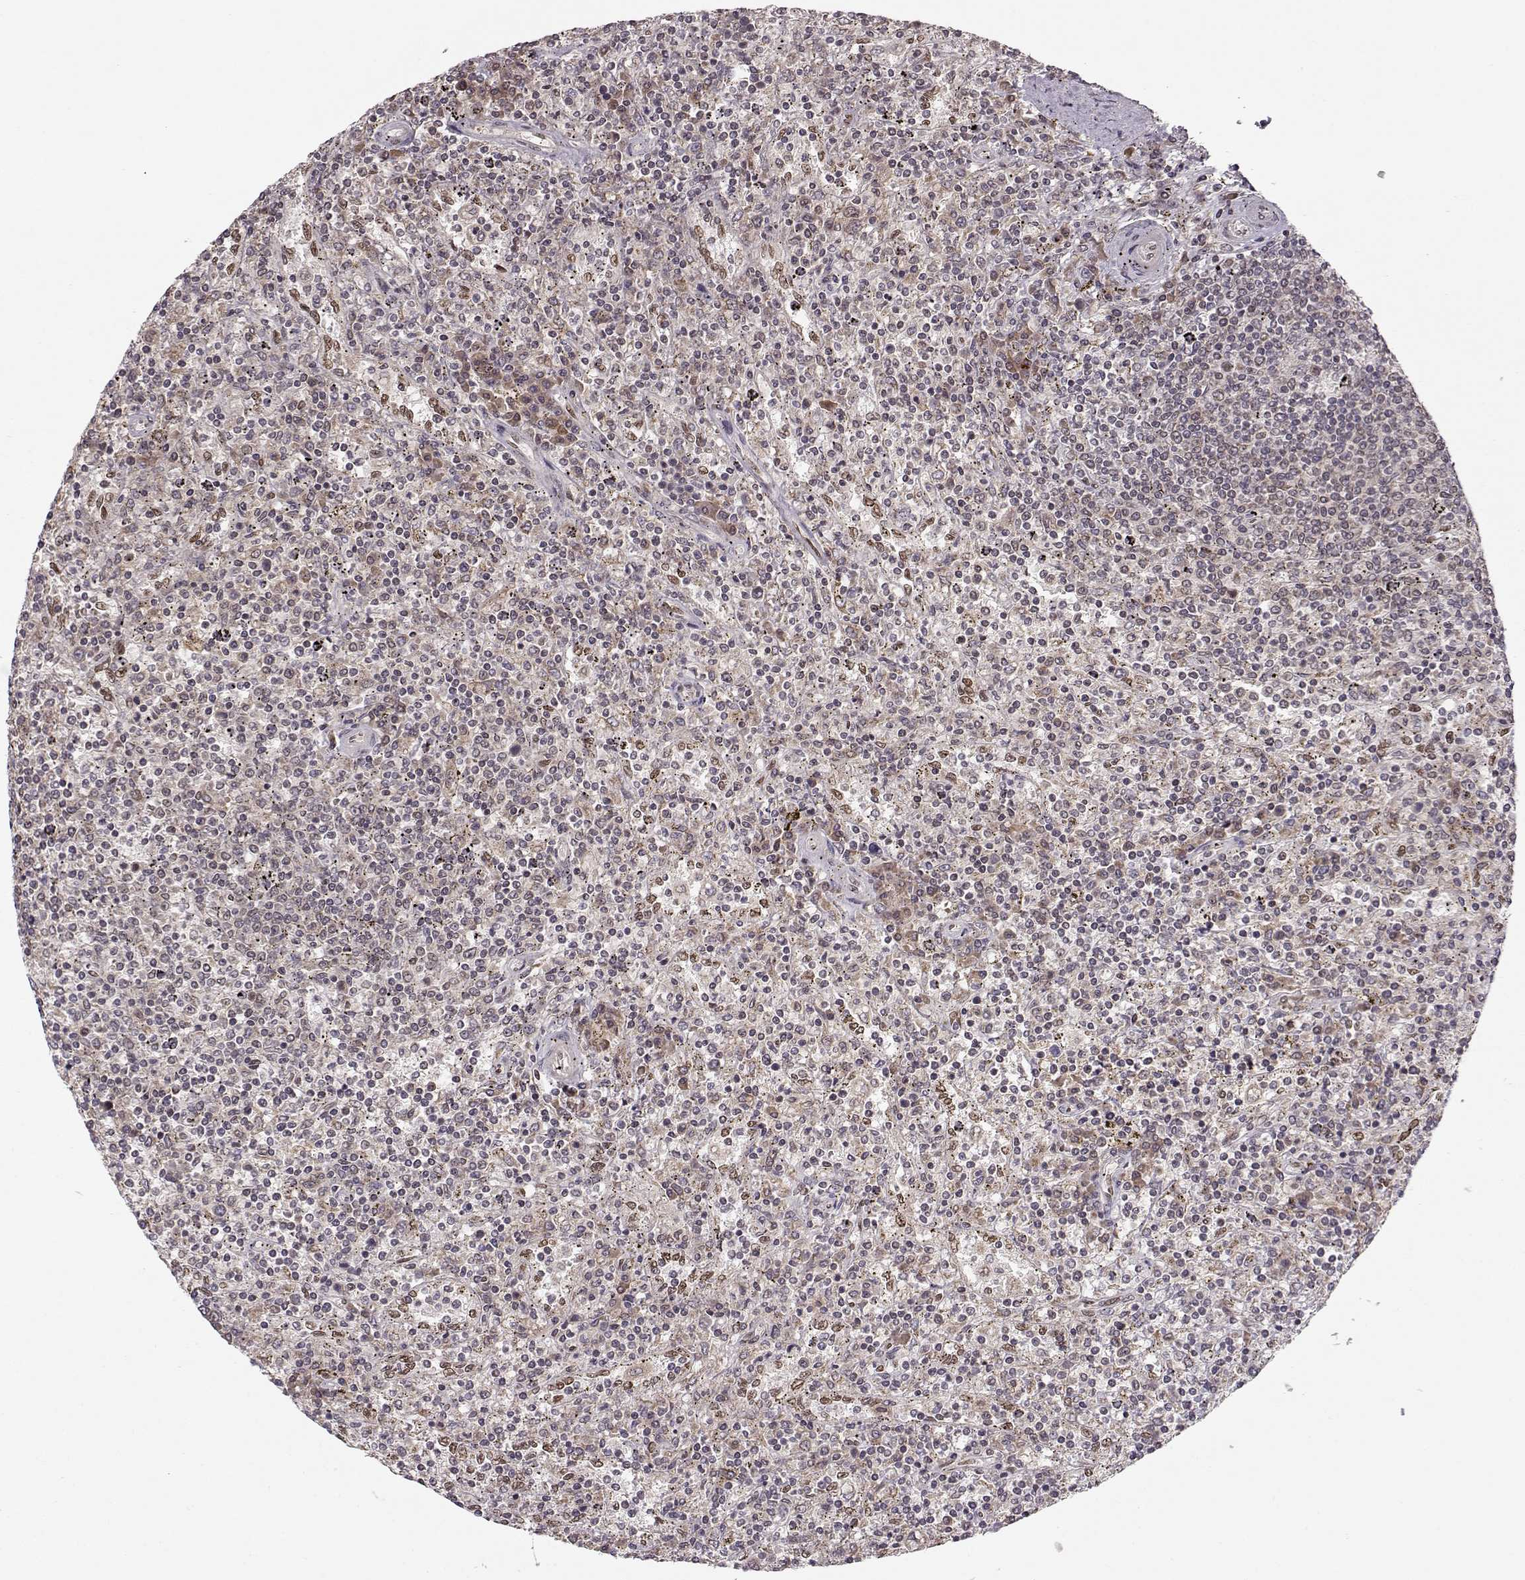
{"staining": {"intensity": "negative", "quantity": "none", "location": "none"}, "tissue": "lymphoma", "cell_type": "Tumor cells", "image_type": "cancer", "snomed": [{"axis": "morphology", "description": "Malignant lymphoma, non-Hodgkin's type, Low grade"}, {"axis": "topography", "description": "Spleen"}], "caption": "Tumor cells are negative for protein expression in human low-grade malignant lymphoma, non-Hodgkin's type.", "gene": "RAI1", "patient": {"sex": "male", "age": 62}}